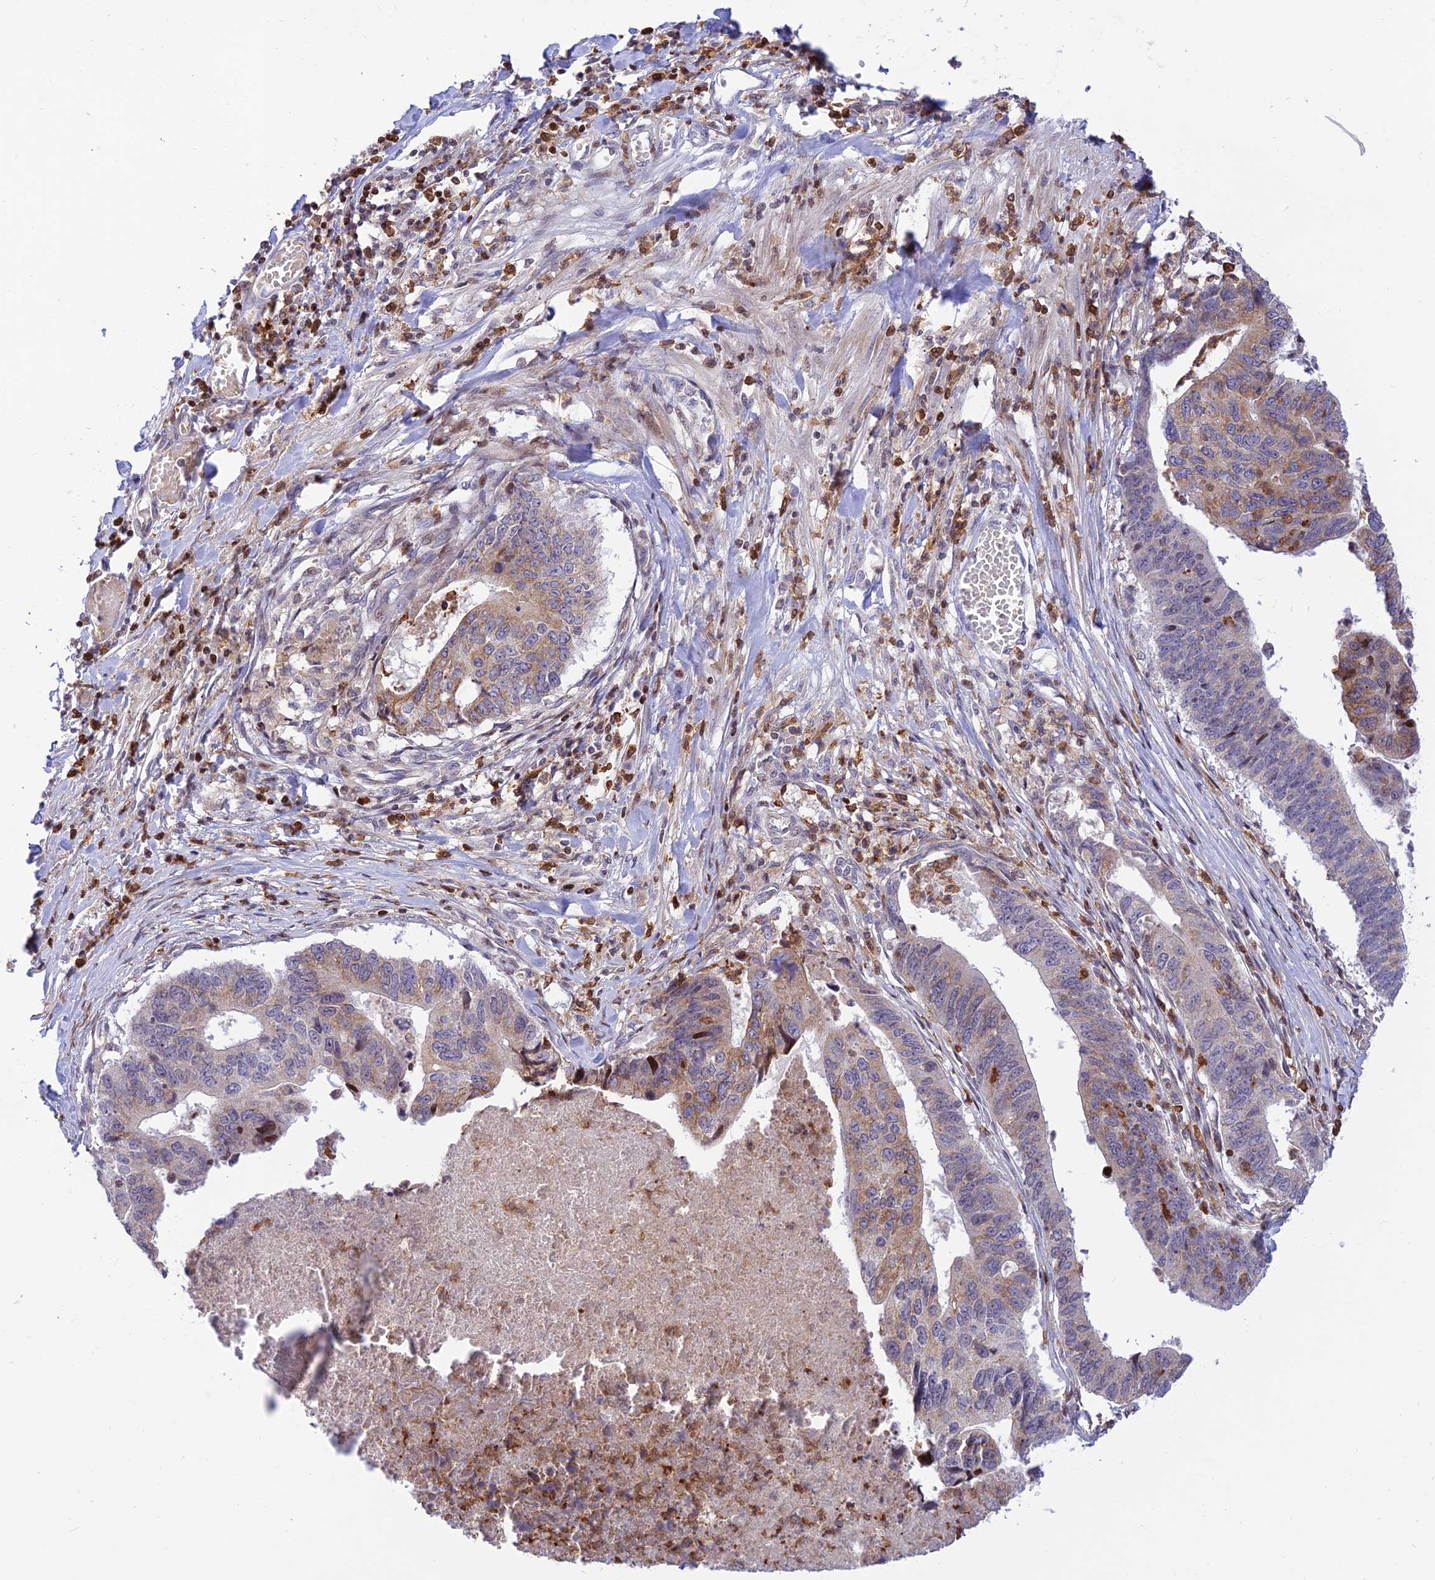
{"staining": {"intensity": "moderate", "quantity": "25%-75%", "location": "cytoplasmic/membranous"}, "tissue": "stomach cancer", "cell_type": "Tumor cells", "image_type": "cancer", "snomed": [{"axis": "morphology", "description": "Adenocarcinoma, NOS"}, {"axis": "topography", "description": "Stomach"}], "caption": "Tumor cells show medium levels of moderate cytoplasmic/membranous staining in approximately 25%-75% of cells in human adenocarcinoma (stomach).", "gene": "FAM186B", "patient": {"sex": "male", "age": 59}}